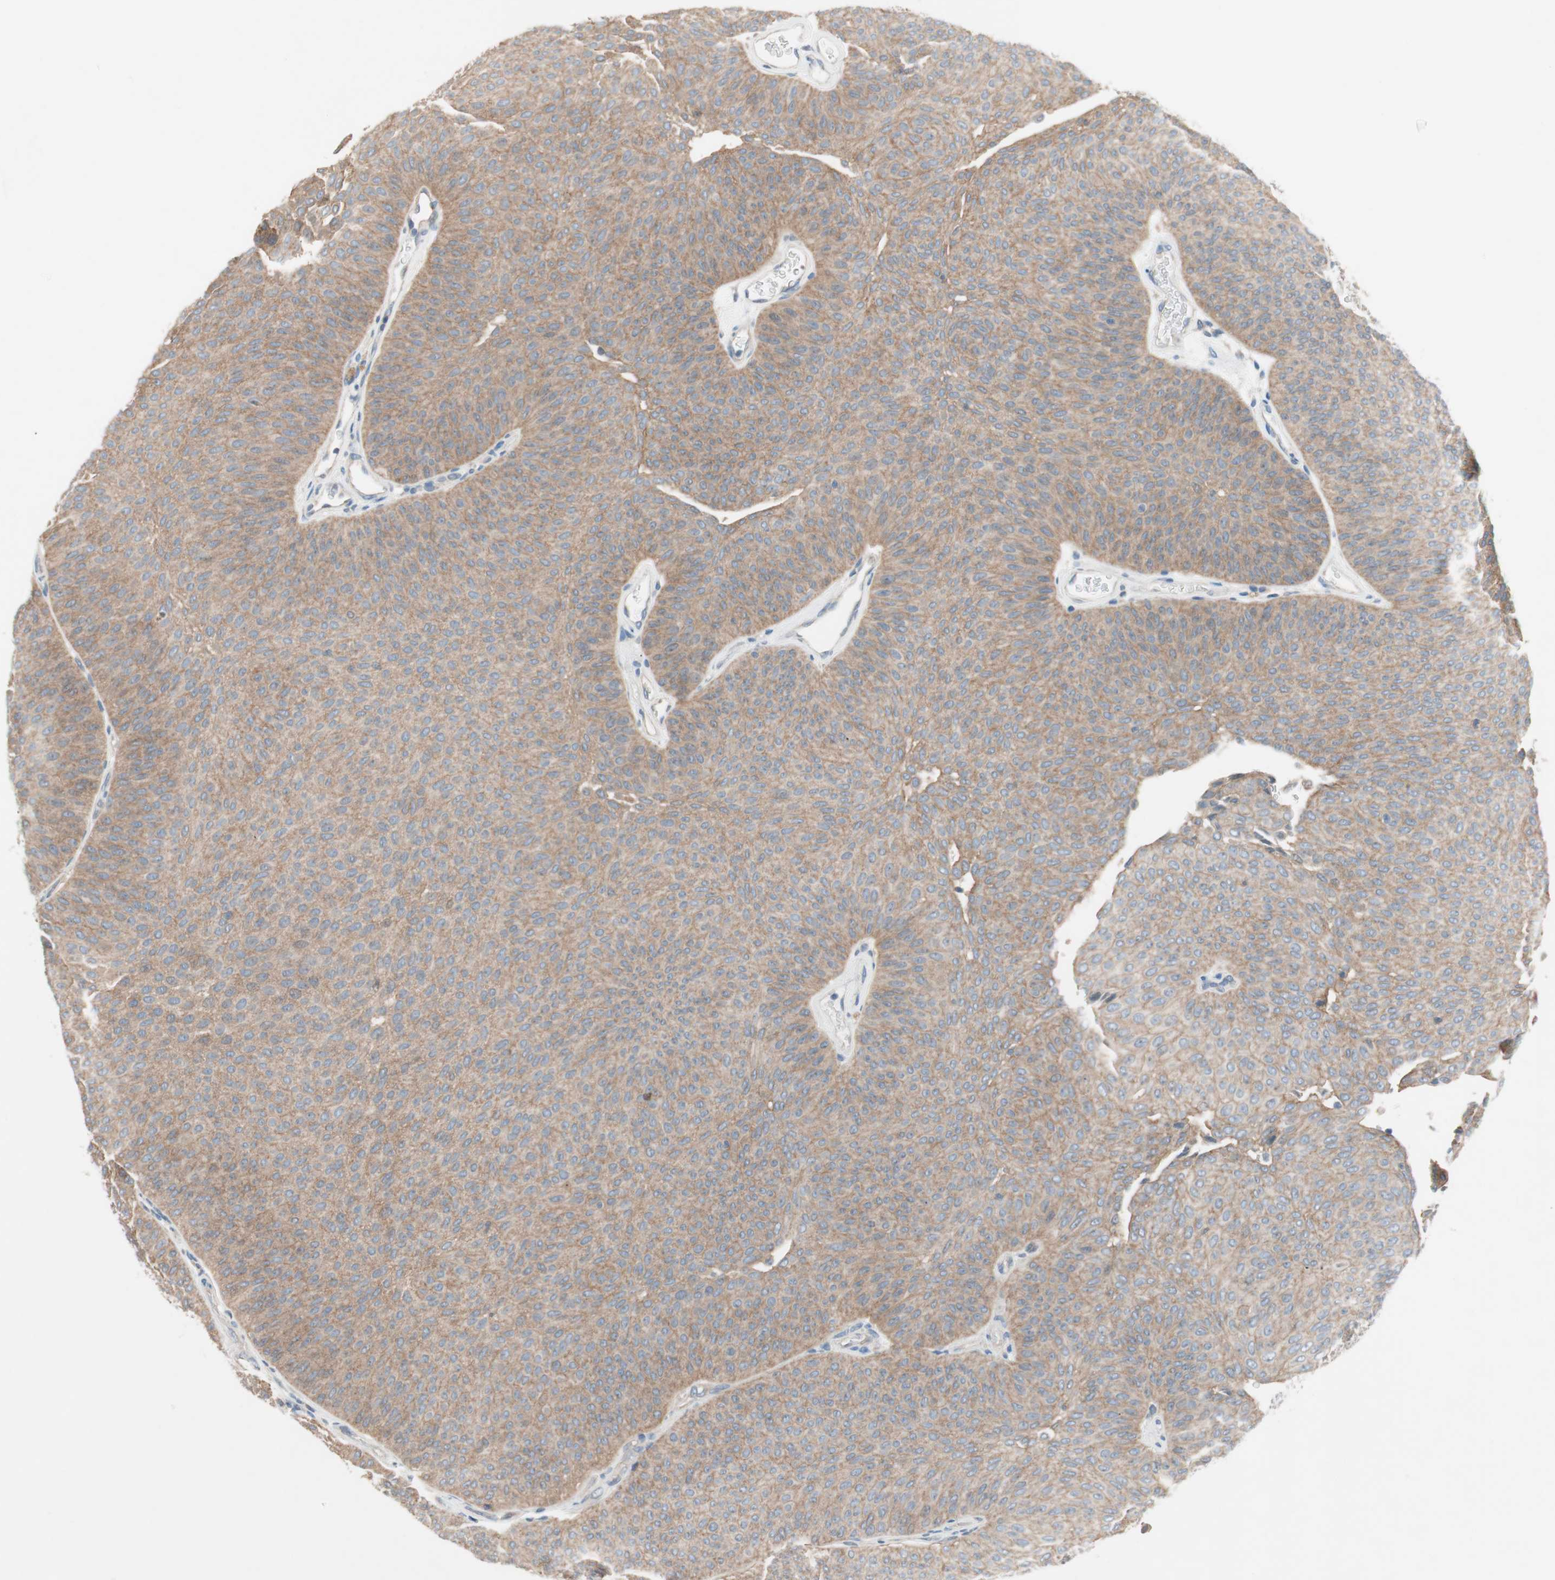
{"staining": {"intensity": "moderate", "quantity": ">75%", "location": "cytoplasmic/membranous"}, "tissue": "urothelial cancer", "cell_type": "Tumor cells", "image_type": "cancer", "snomed": [{"axis": "morphology", "description": "Urothelial carcinoma, Low grade"}, {"axis": "topography", "description": "Urinary bladder"}], "caption": "This is a micrograph of immunohistochemistry staining of low-grade urothelial carcinoma, which shows moderate positivity in the cytoplasmic/membranous of tumor cells.", "gene": "GLUL", "patient": {"sex": "female", "age": 60}}